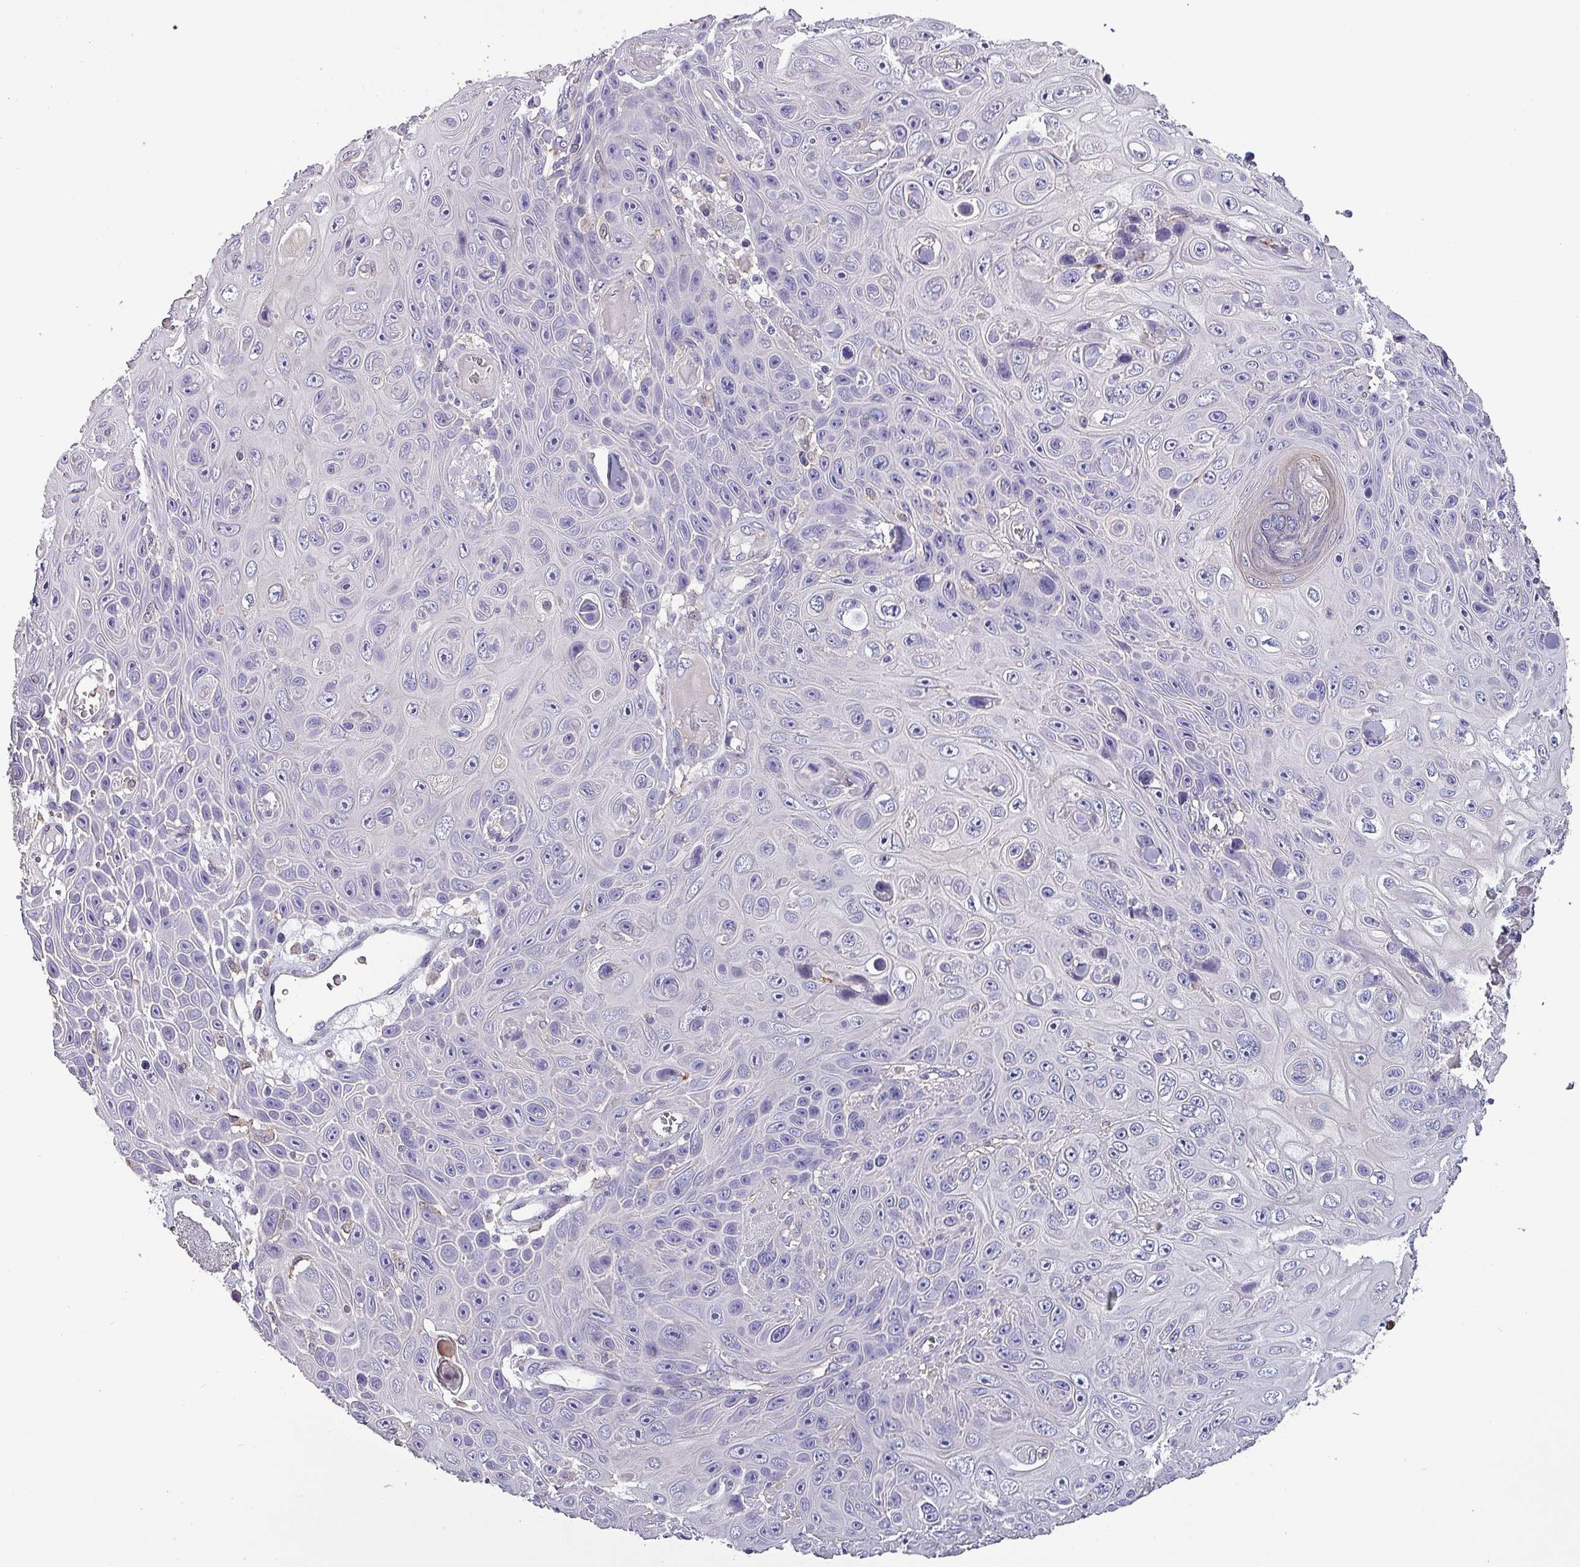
{"staining": {"intensity": "negative", "quantity": "none", "location": "none"}, "tissue": "skin cancer", "cell_type": "Tumor cells", "image_type": "cancer", "snomed": [{"axis": "morphology", "description": "Squamous cell carcinoma, NOS"}, {"axis": "topography", "description": "Skin"}], "caption": "Skin cancer (squamous cell carcinoma) was stained to show a protein in brown. There is no significant expression in tumor cells. (DAB (3,3'-diaminobenzidine) immunohistochemistry (IHC) with hematoxylin counter stain).", "gene": "HTRA4", "patient": {"sex": "male", "age": 82}}